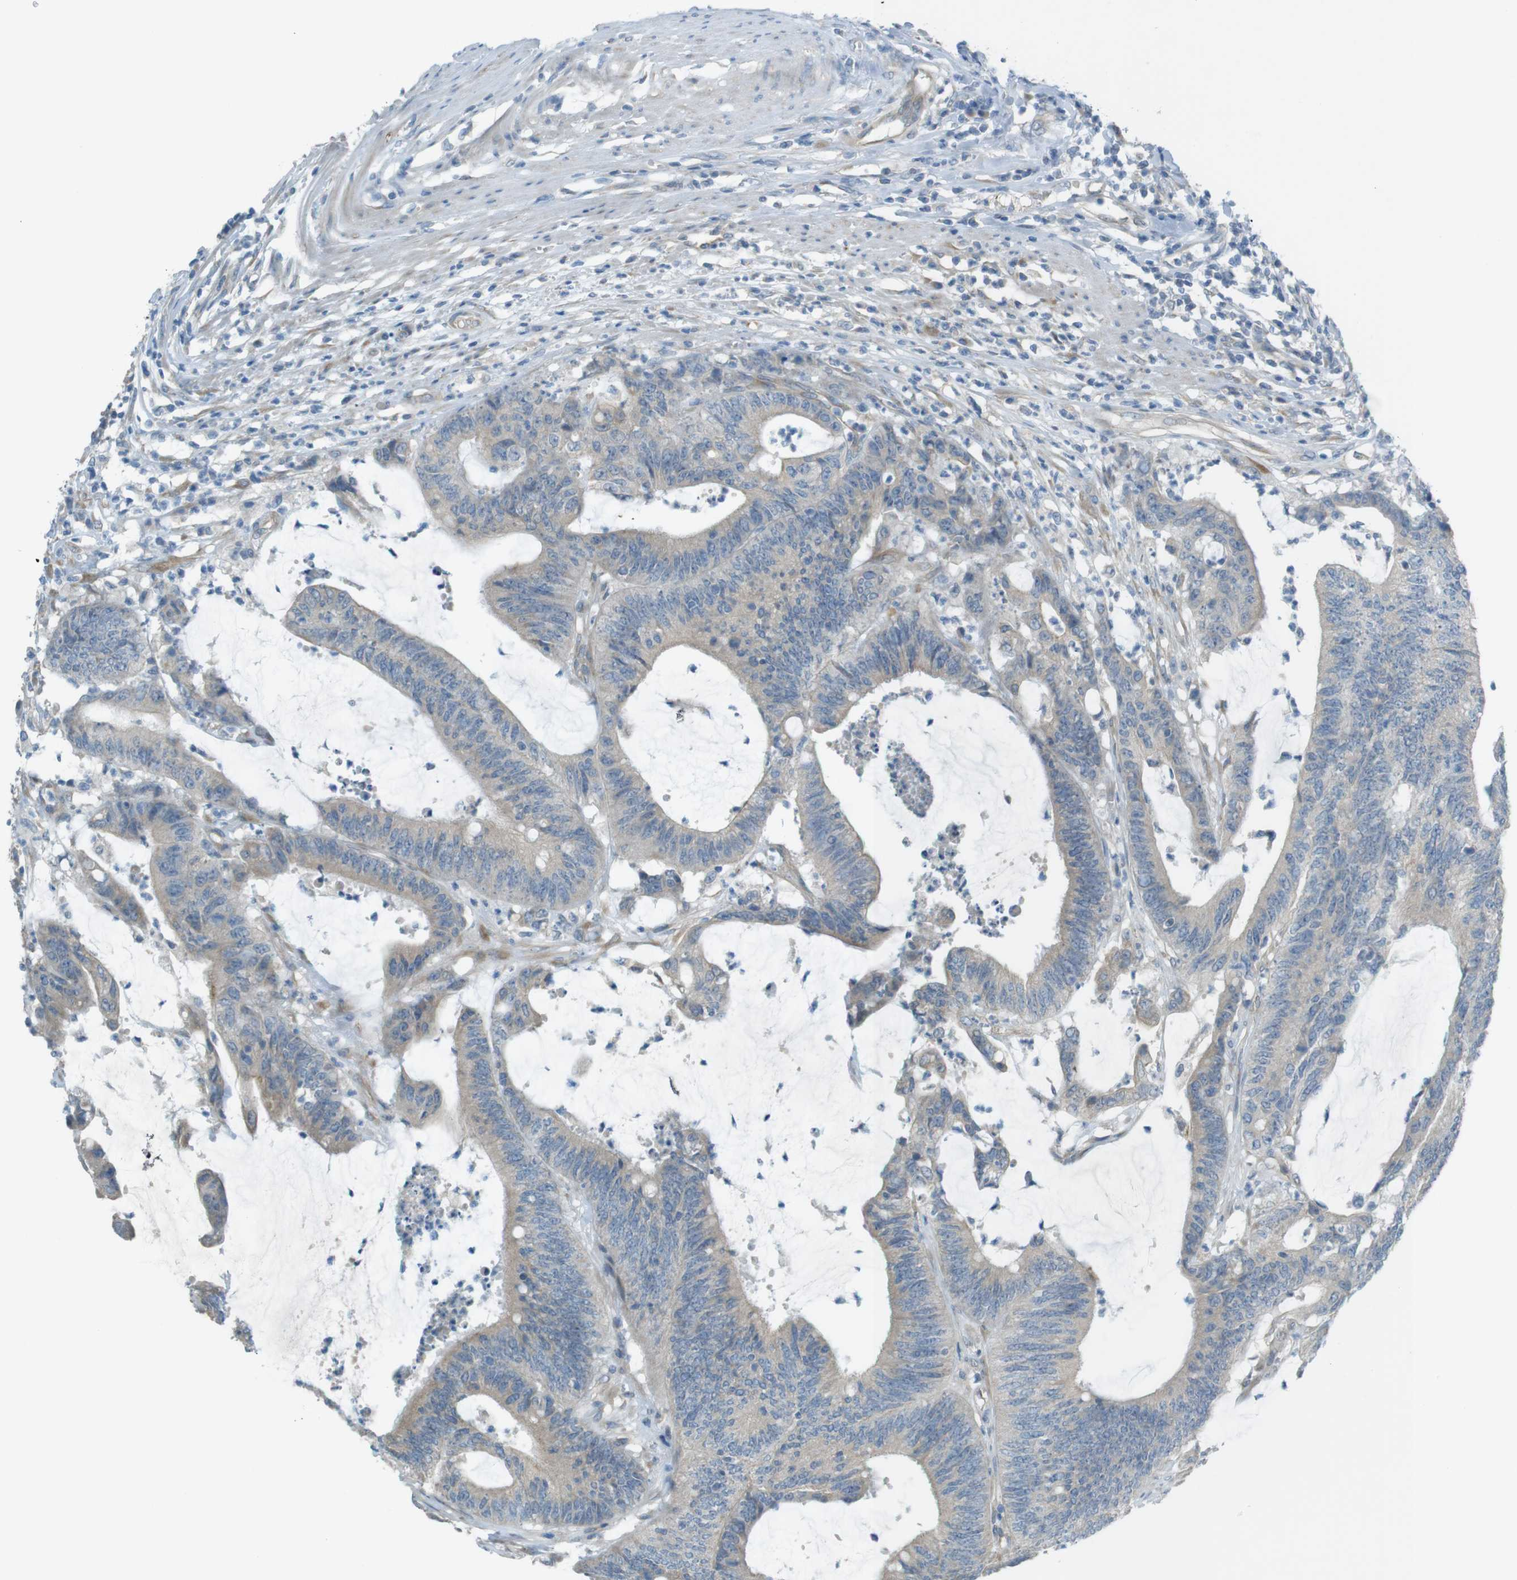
{"staining": {"intensity": "negative", "quantity": "none", "location": "none"}, "tissue": "colorectal cancer", "cell_type": "Tumor cells", "image_type": "cancer", "snomed": [{"axis": "morphology", "description": "Adenocarcinoma, NOS"}, {"axis": "topography", "description": "Rectum"}], "caption": "The micrograph demonstrates no staining of tumor cells in colorectal cancer (adenocarcinoma). (DAB (3,3'-diaminobenzidine) immunohistochemistry (IHC) with hematoxylin counter stain).", "gene": "TMEM41B", "patient": {"sex": "female", "age": 66}}